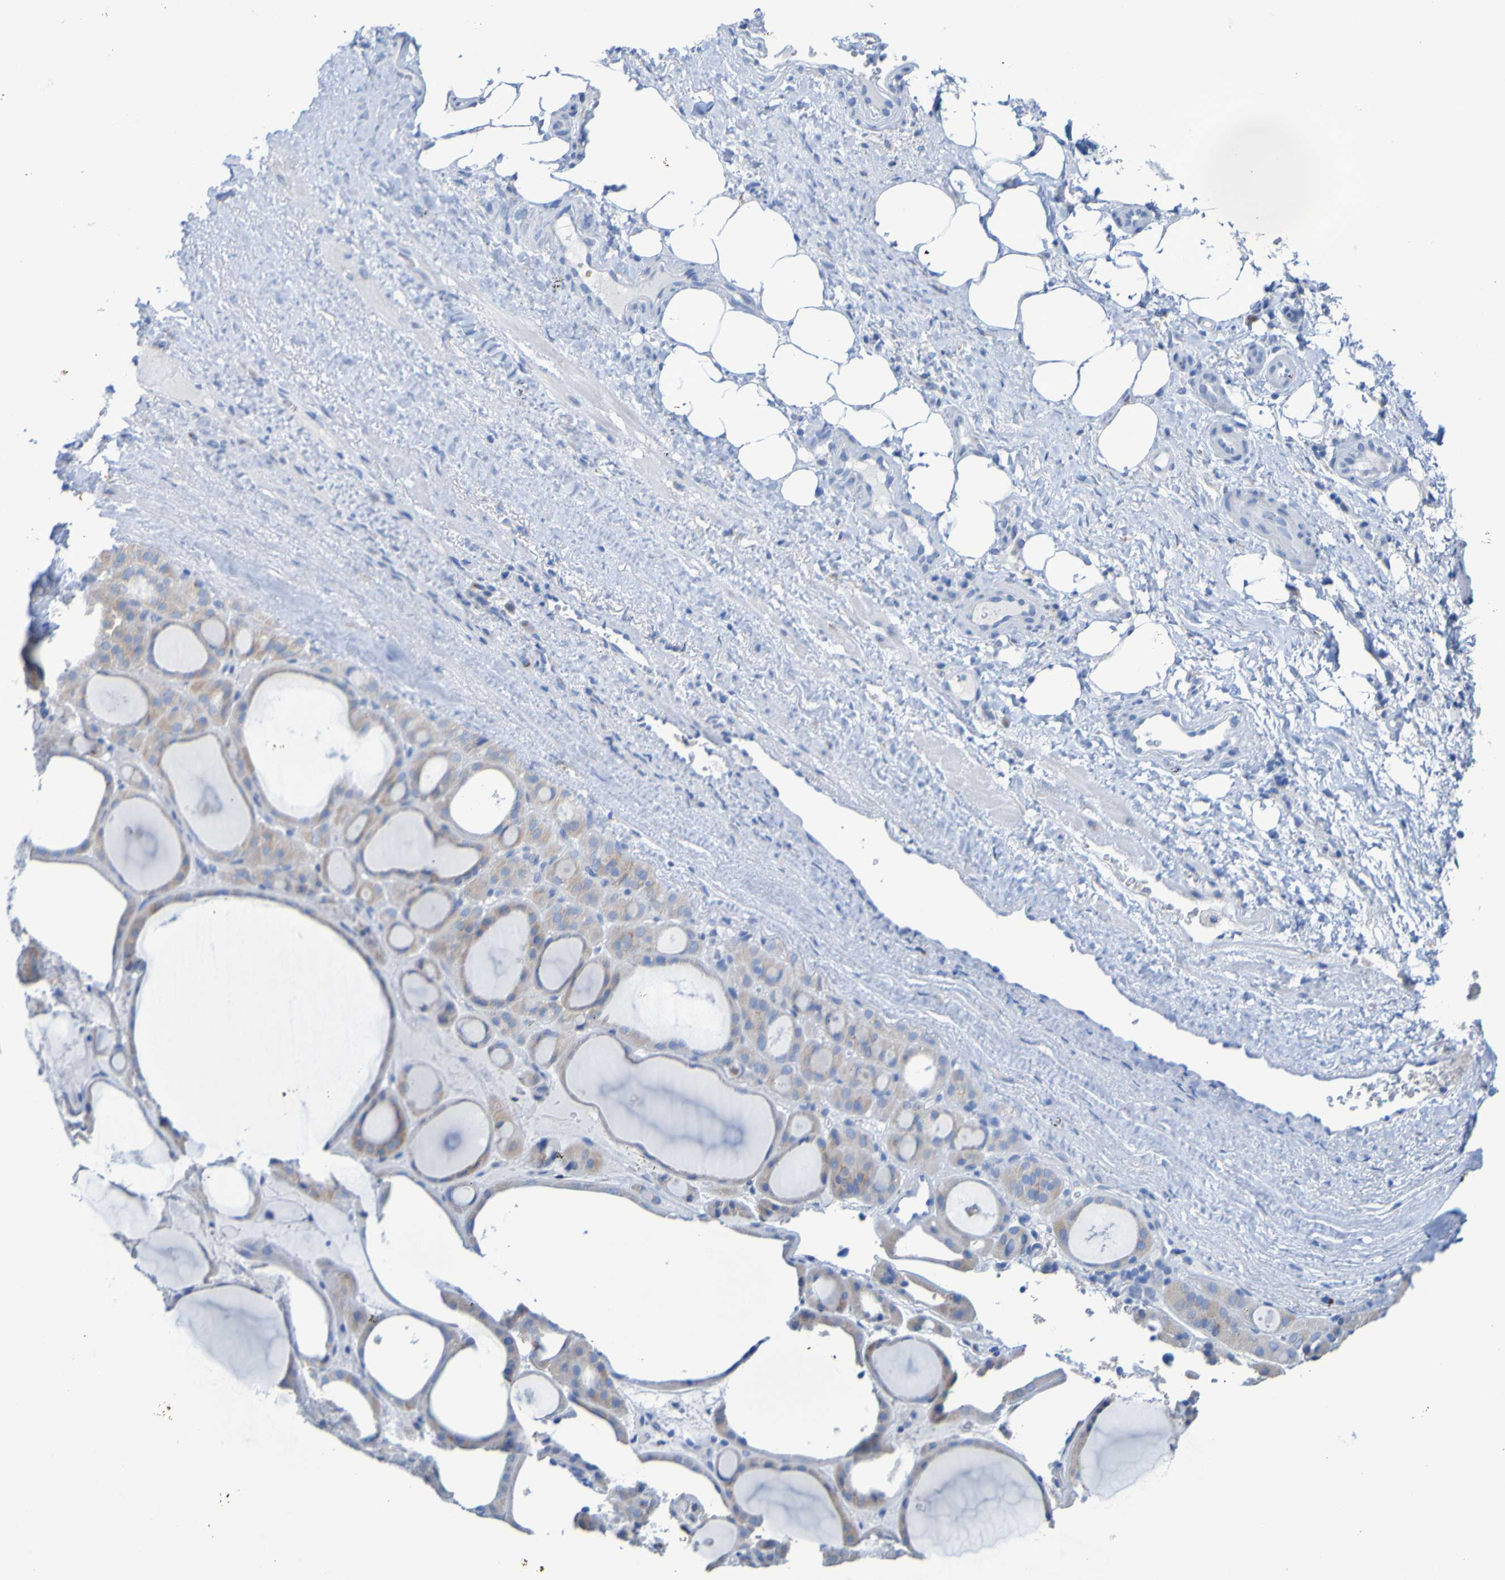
{"staining": {"intensity": "weak", "quantity": "<25%", "location": "cytoplasmic/membranous"}, "tissue": "thyroid gland", "cell_type": "Glandular cells", "image_type": "normal", "snomed": [{"axis": "morphology", "description": "Normal tissue, NOS"}, {"axis": "morphology", "description": "Carcinoma, NOS"}, {"axis": "topography", "description": "Thyroid gland"}], "caption": "IHC image of normal human thyroid gland stained for a protein (brown), which displays no staining in glandular cells.", "gene": "ACMSD", "patient": {"sex": "female", "age": 86}}